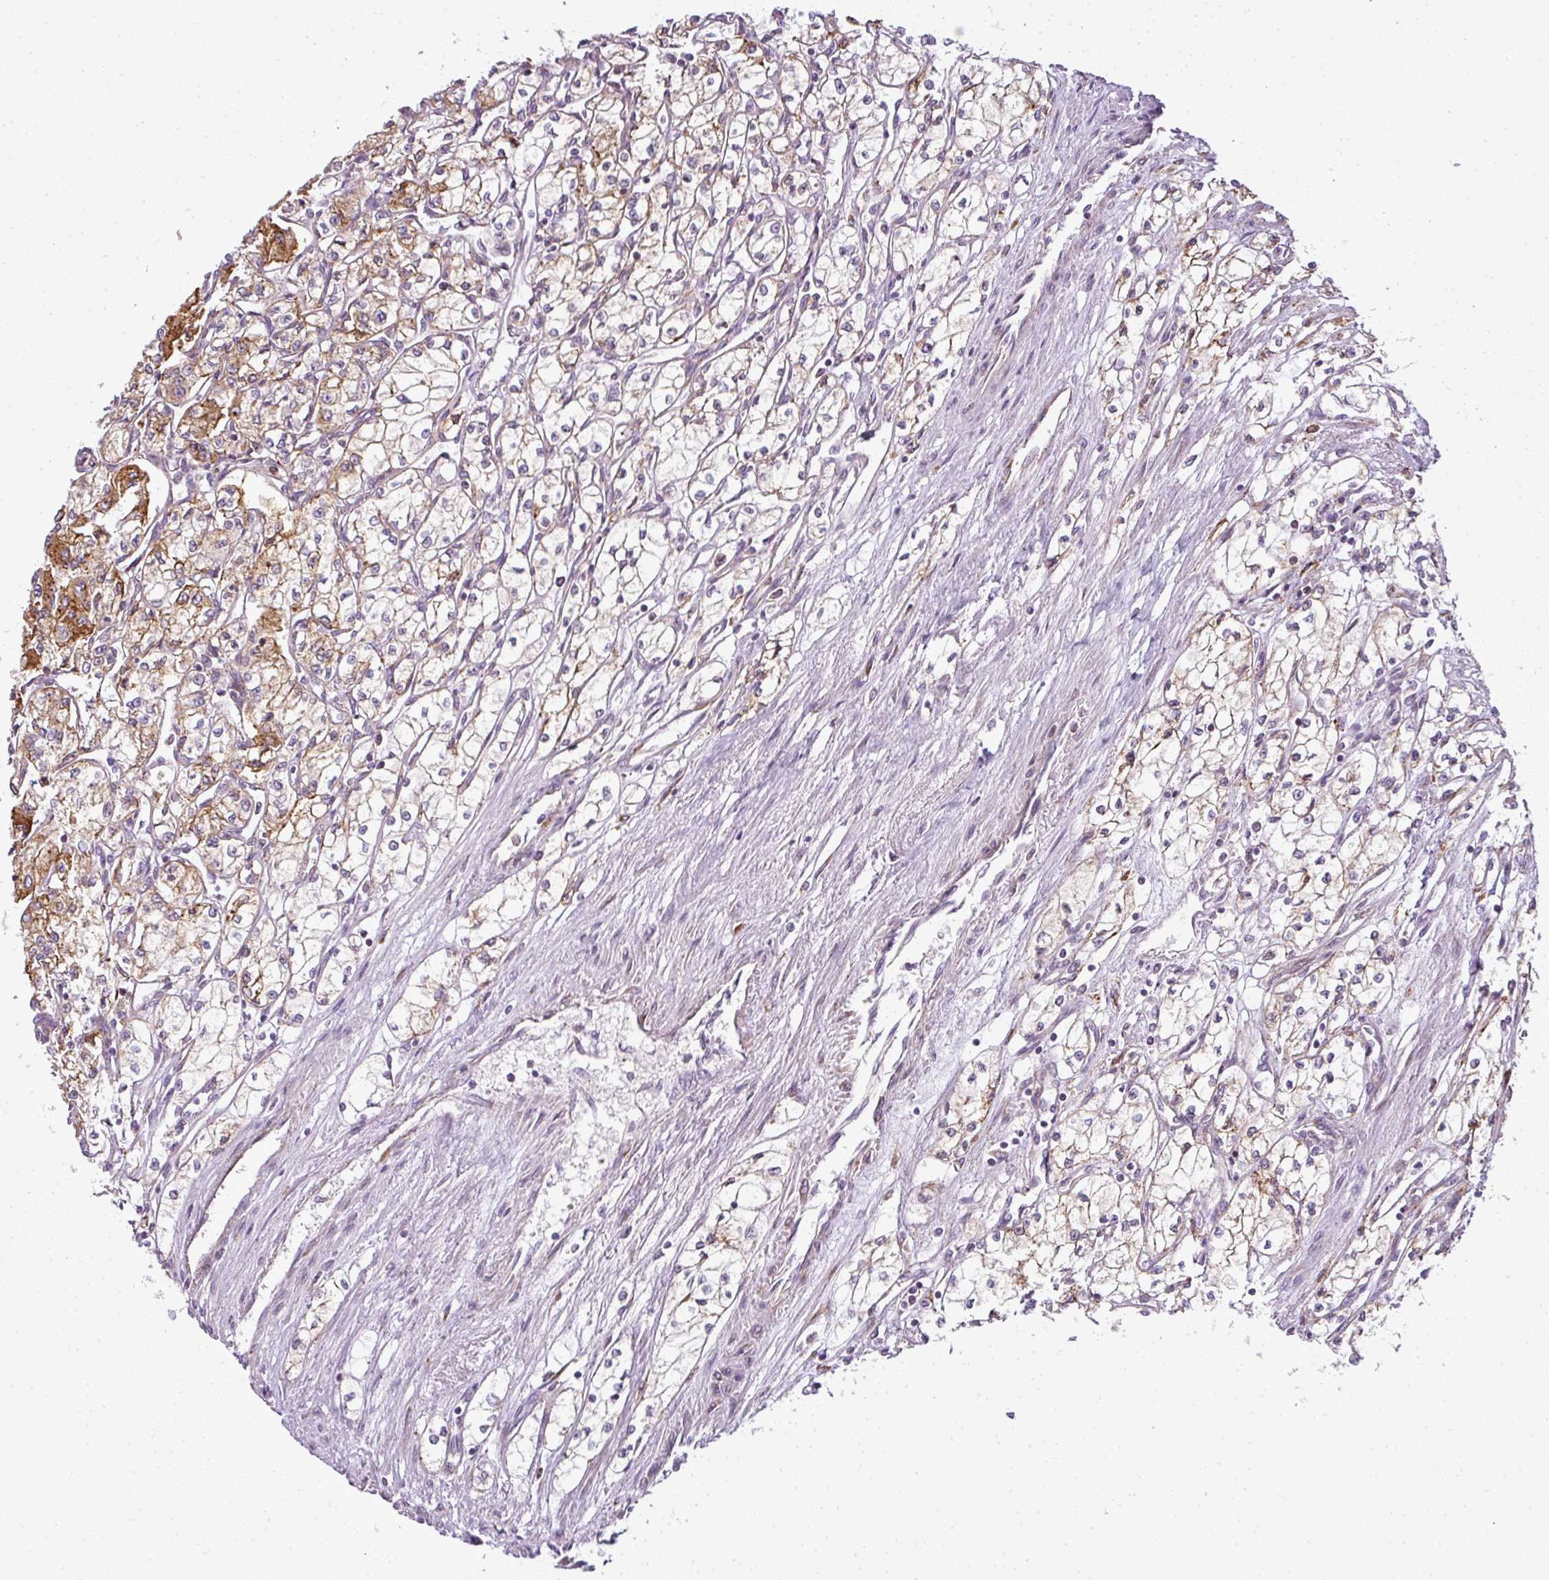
{"staining": {"intensity": "moderate", "quantity": "<25%", "location": "cytoplasmic/membranous"}, "tissue": "renal cancer", "cell_type": "Tumor cells", "image_type": "cancer", "snomed": [{"axis": "morphology", "description": "Adenocarcinoma, NOS"}, {"axis": "topography", "description": "Kidney"}], "caption": "A brown stain labels moderate cytoplasmic/membranous staining of a protein in human renal adenocarcinoma tumor cells. (DAB IHC, brown staining for protein, blue staining for nuclei).", "gene": "ANKRD18A", "patient": {"sex": "male", "age": 59}}